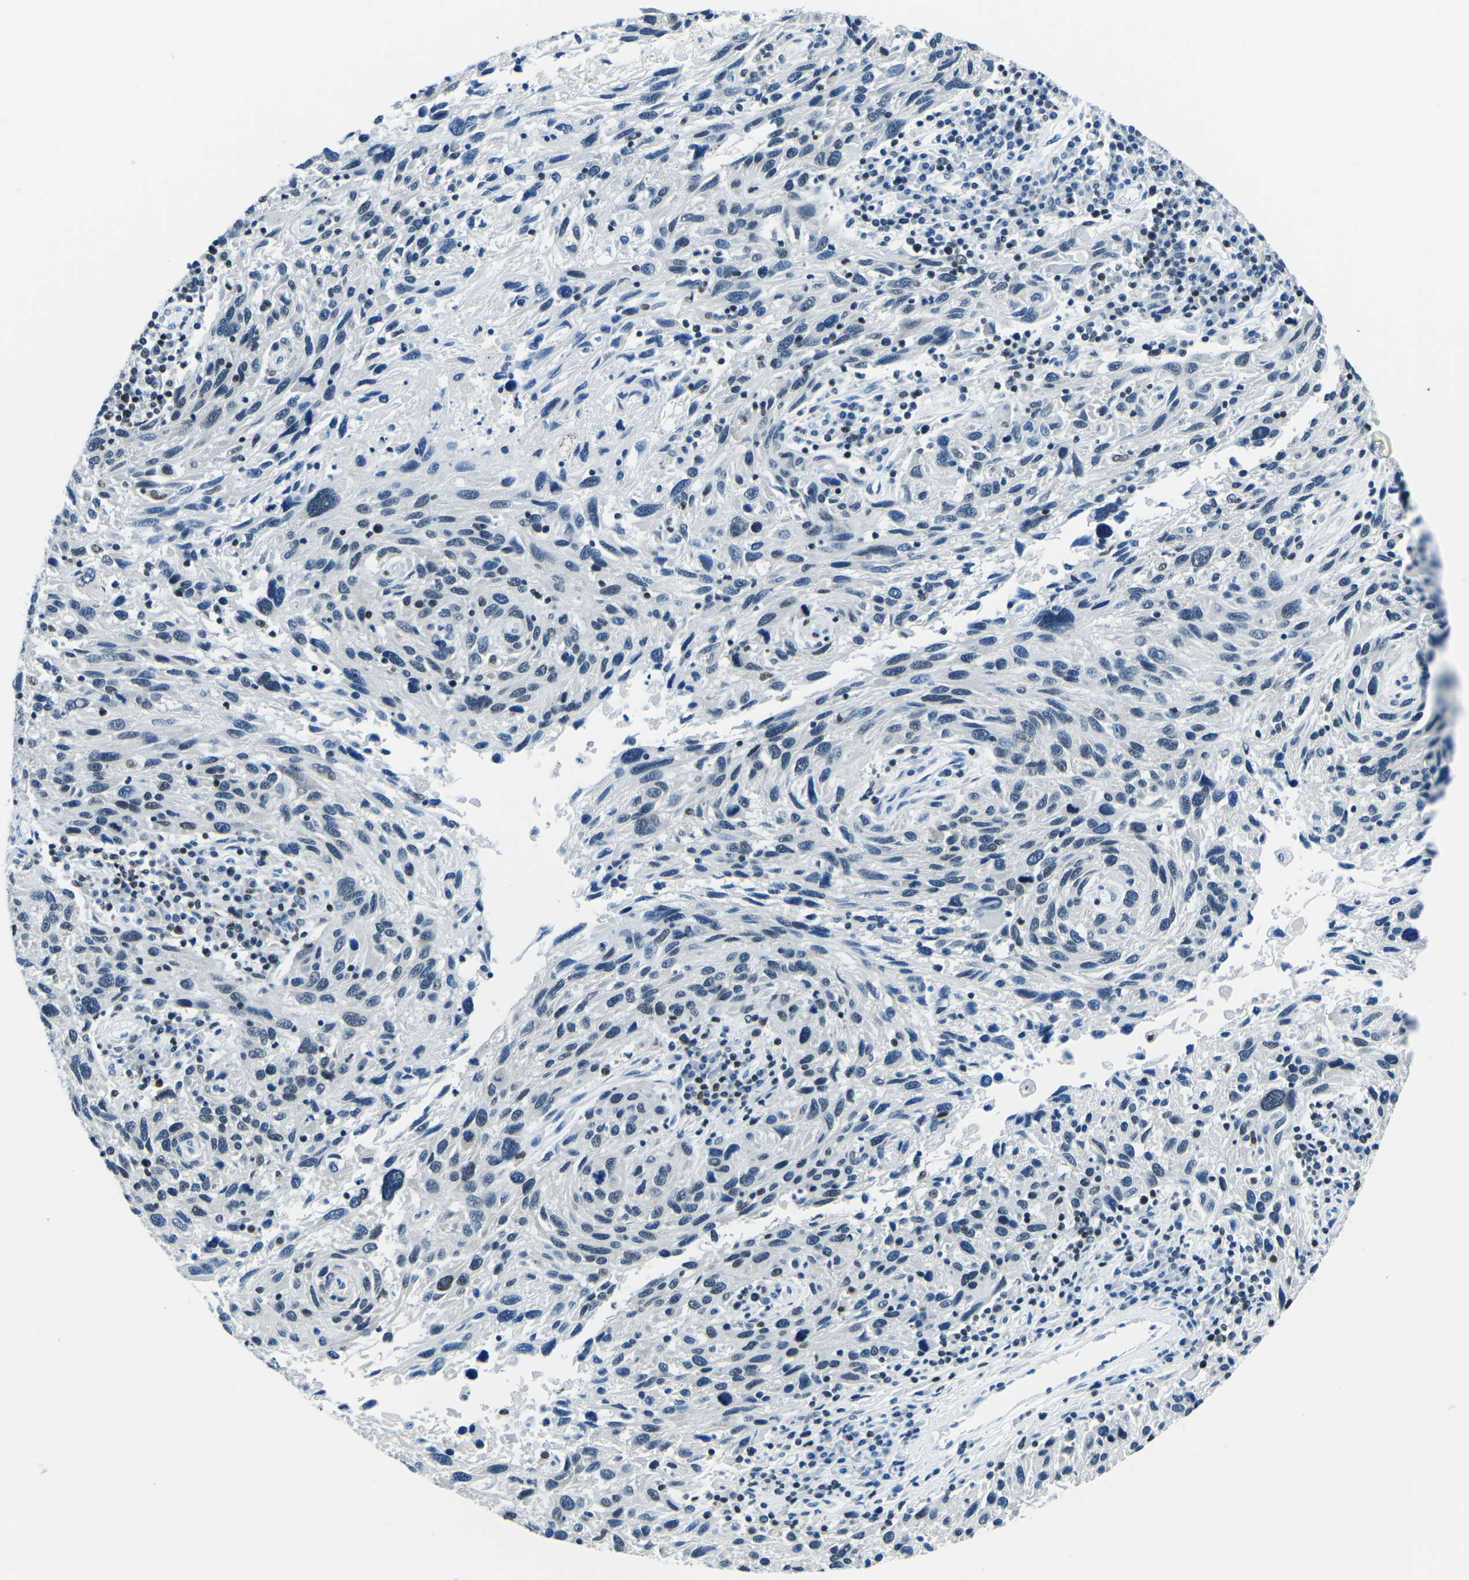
{"staining": {"intensity": "weak", "quantity": "25%-75%", "location": "nuclear"}, "tissue": "melanoma", "cell_type": "Tumor cells", "image_type": "cancer", "snomed": [{"axis": "morphology", "description": "Malignant melanoma, NOS"}, {"axis": "topography", "description": "Skin"}], "caption": "Tumor cells display weak nuclear expression in about 25%-75% of cells in malignant melanoma.", "gene": "CELF2", "patient": {"sex": "male", "age": 53}}